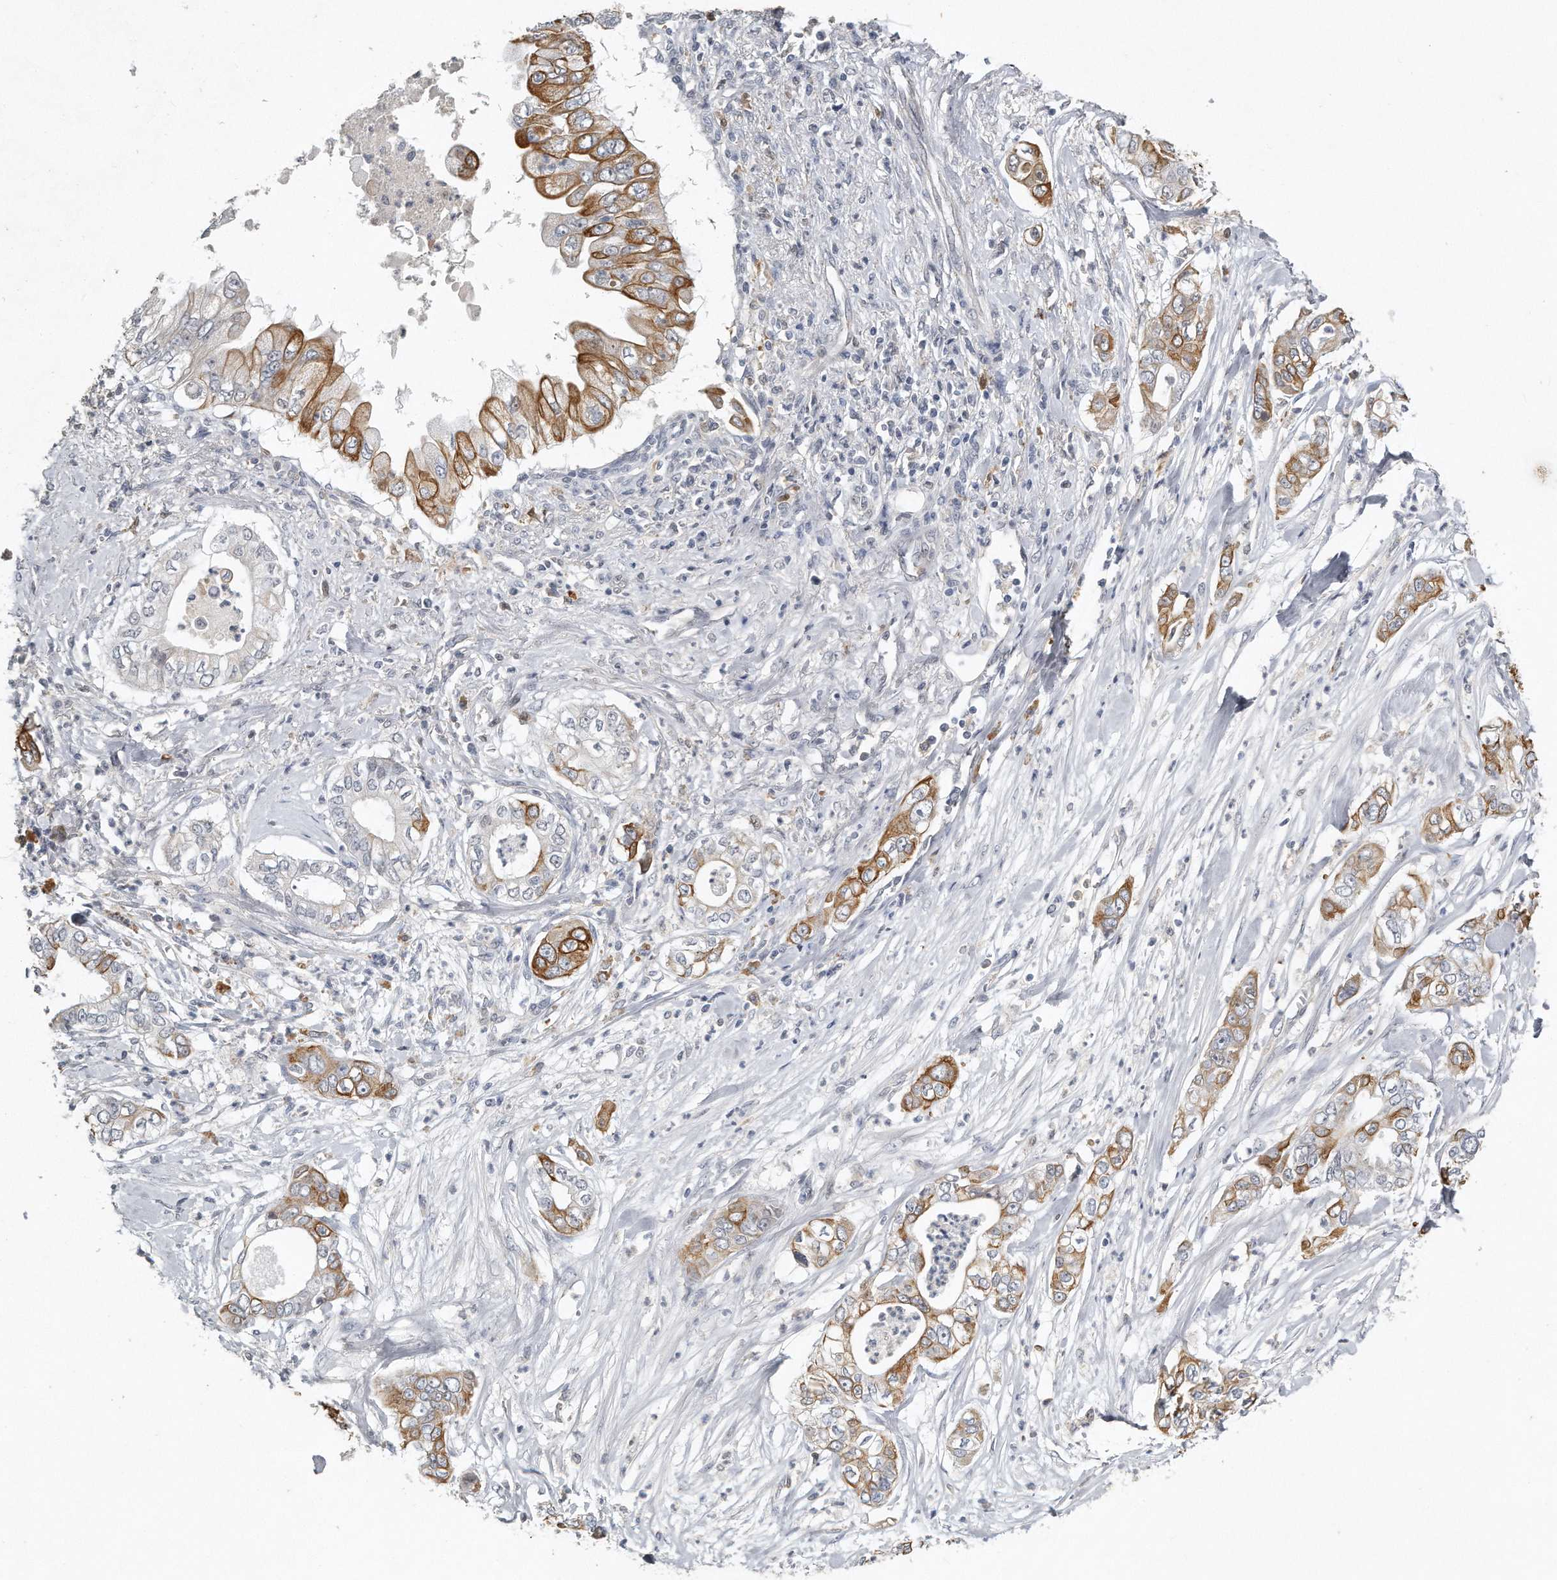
{"staining": {"intensity": "moderate", "quantity": ">75%", "location": "cytoplasmic/membranous"}, "tissue": "pancreatic cancer", "cell_type": "Tumor cells", "image_type": "cancer", "snomed": [{"axis": "morphology", "description": "Adenocarcinoma, NOS"}, {"axis": "topography", "description": "Pancreas"}], "caption": "DAB (3,3'-diaminobenzidine) immunohistochemical staining of pancreatic cancer exhibits moderate cytoplasmic/membranous protein staining in approximately >75% of tumor cells. Immunohistochemistry (ihc) stains the protein of interest in brown and the nuclei are stained blue.", "gene": "CAMK1", "patient": {"sex": "female", "age": 78}}